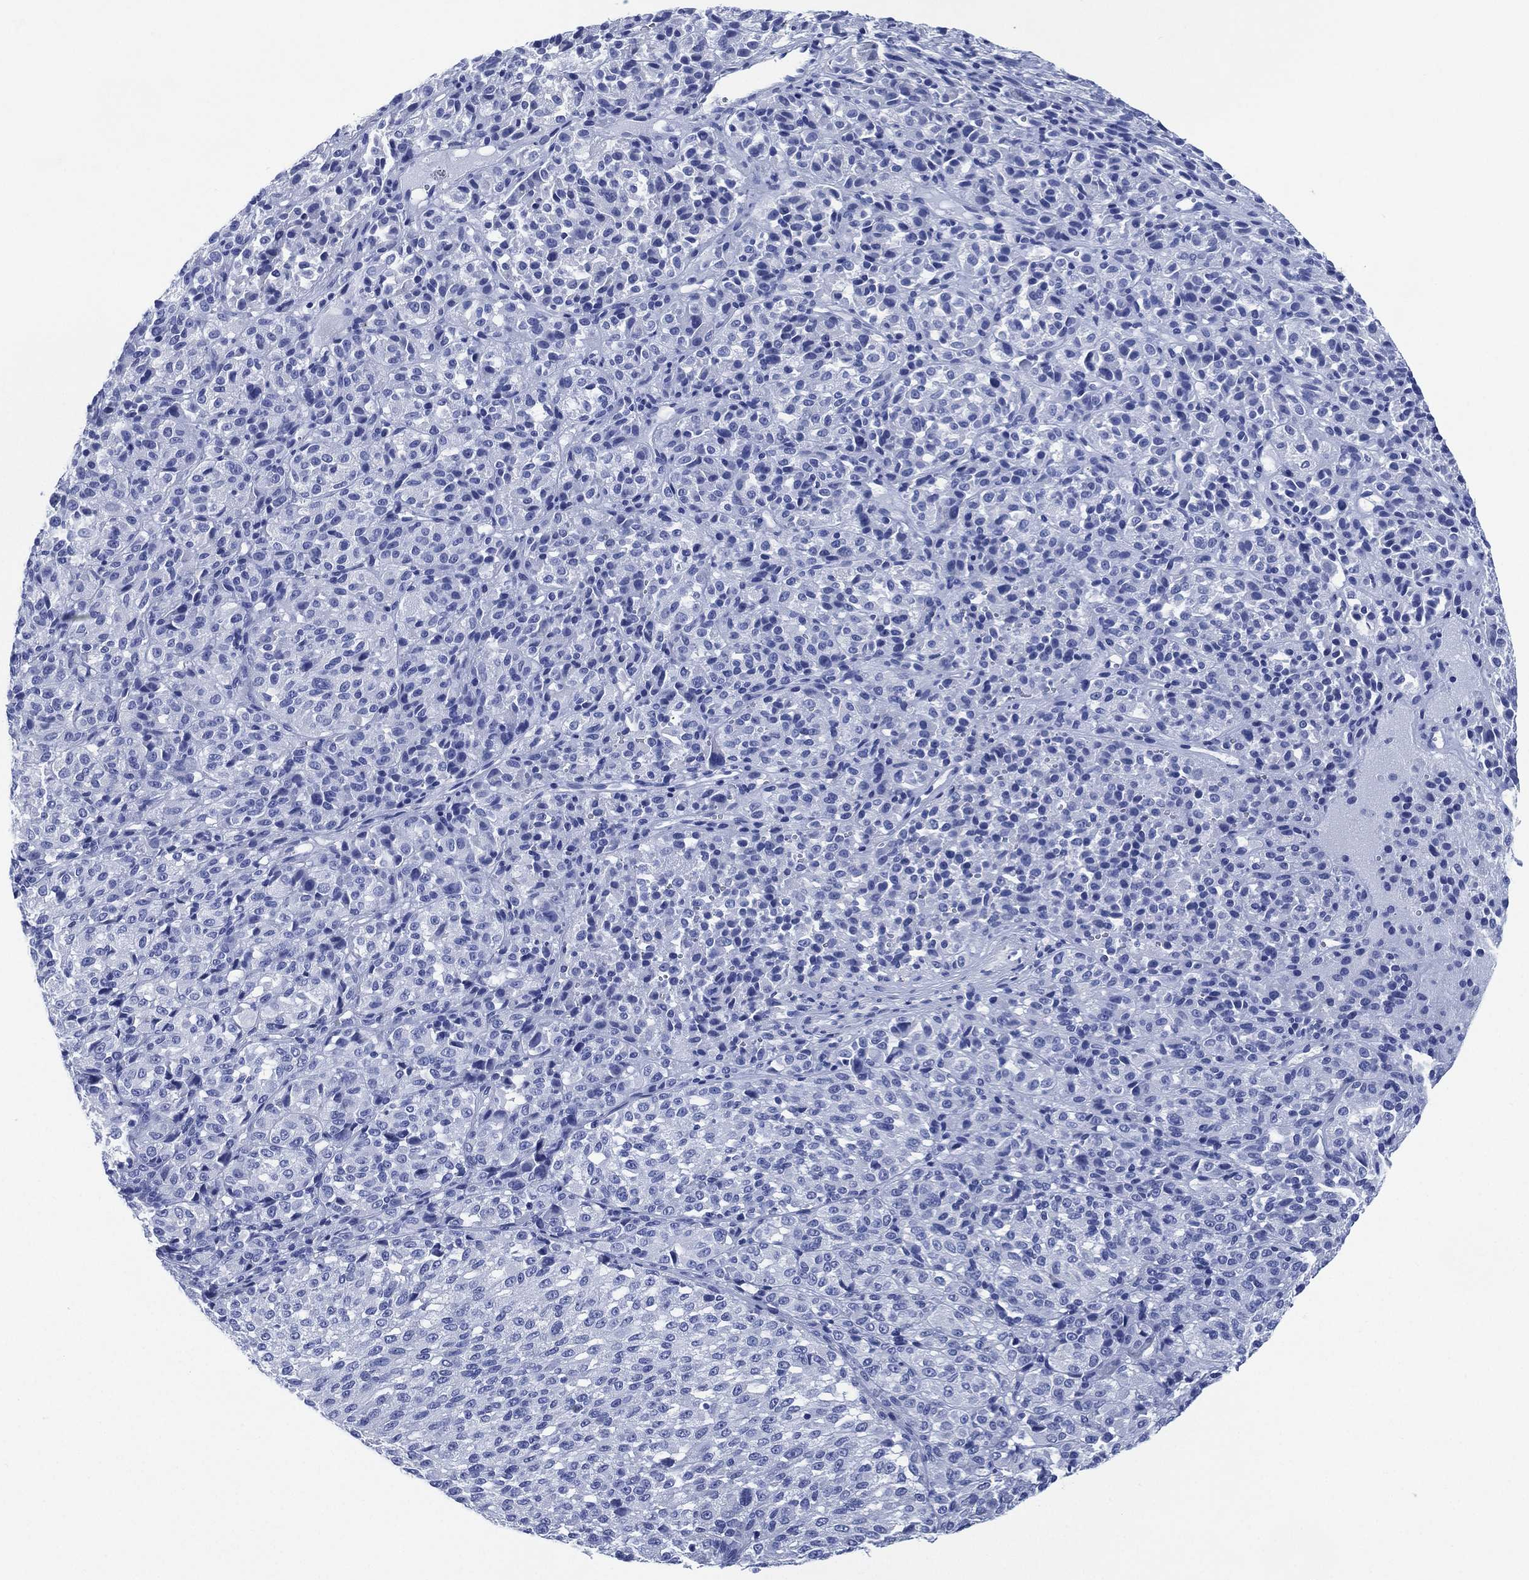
{"staining": {"intensity": "negative", "quantity": "none", "location": "none"}, "tissue": "melanoma", "cell_type": "Tumor cells", "image_type": "cancer", "snomed": [{"axis": "morphology", "description": "Malignant melanoma, Metastatic site"}, {"axis": "topography", "description": "Brain"}], "caption": "An image of melanoma stained for a protein reveals no brown staining in tumor cells.", "gene": "SIGLECL1", "patient": {"sex": "female", "age": 56}}